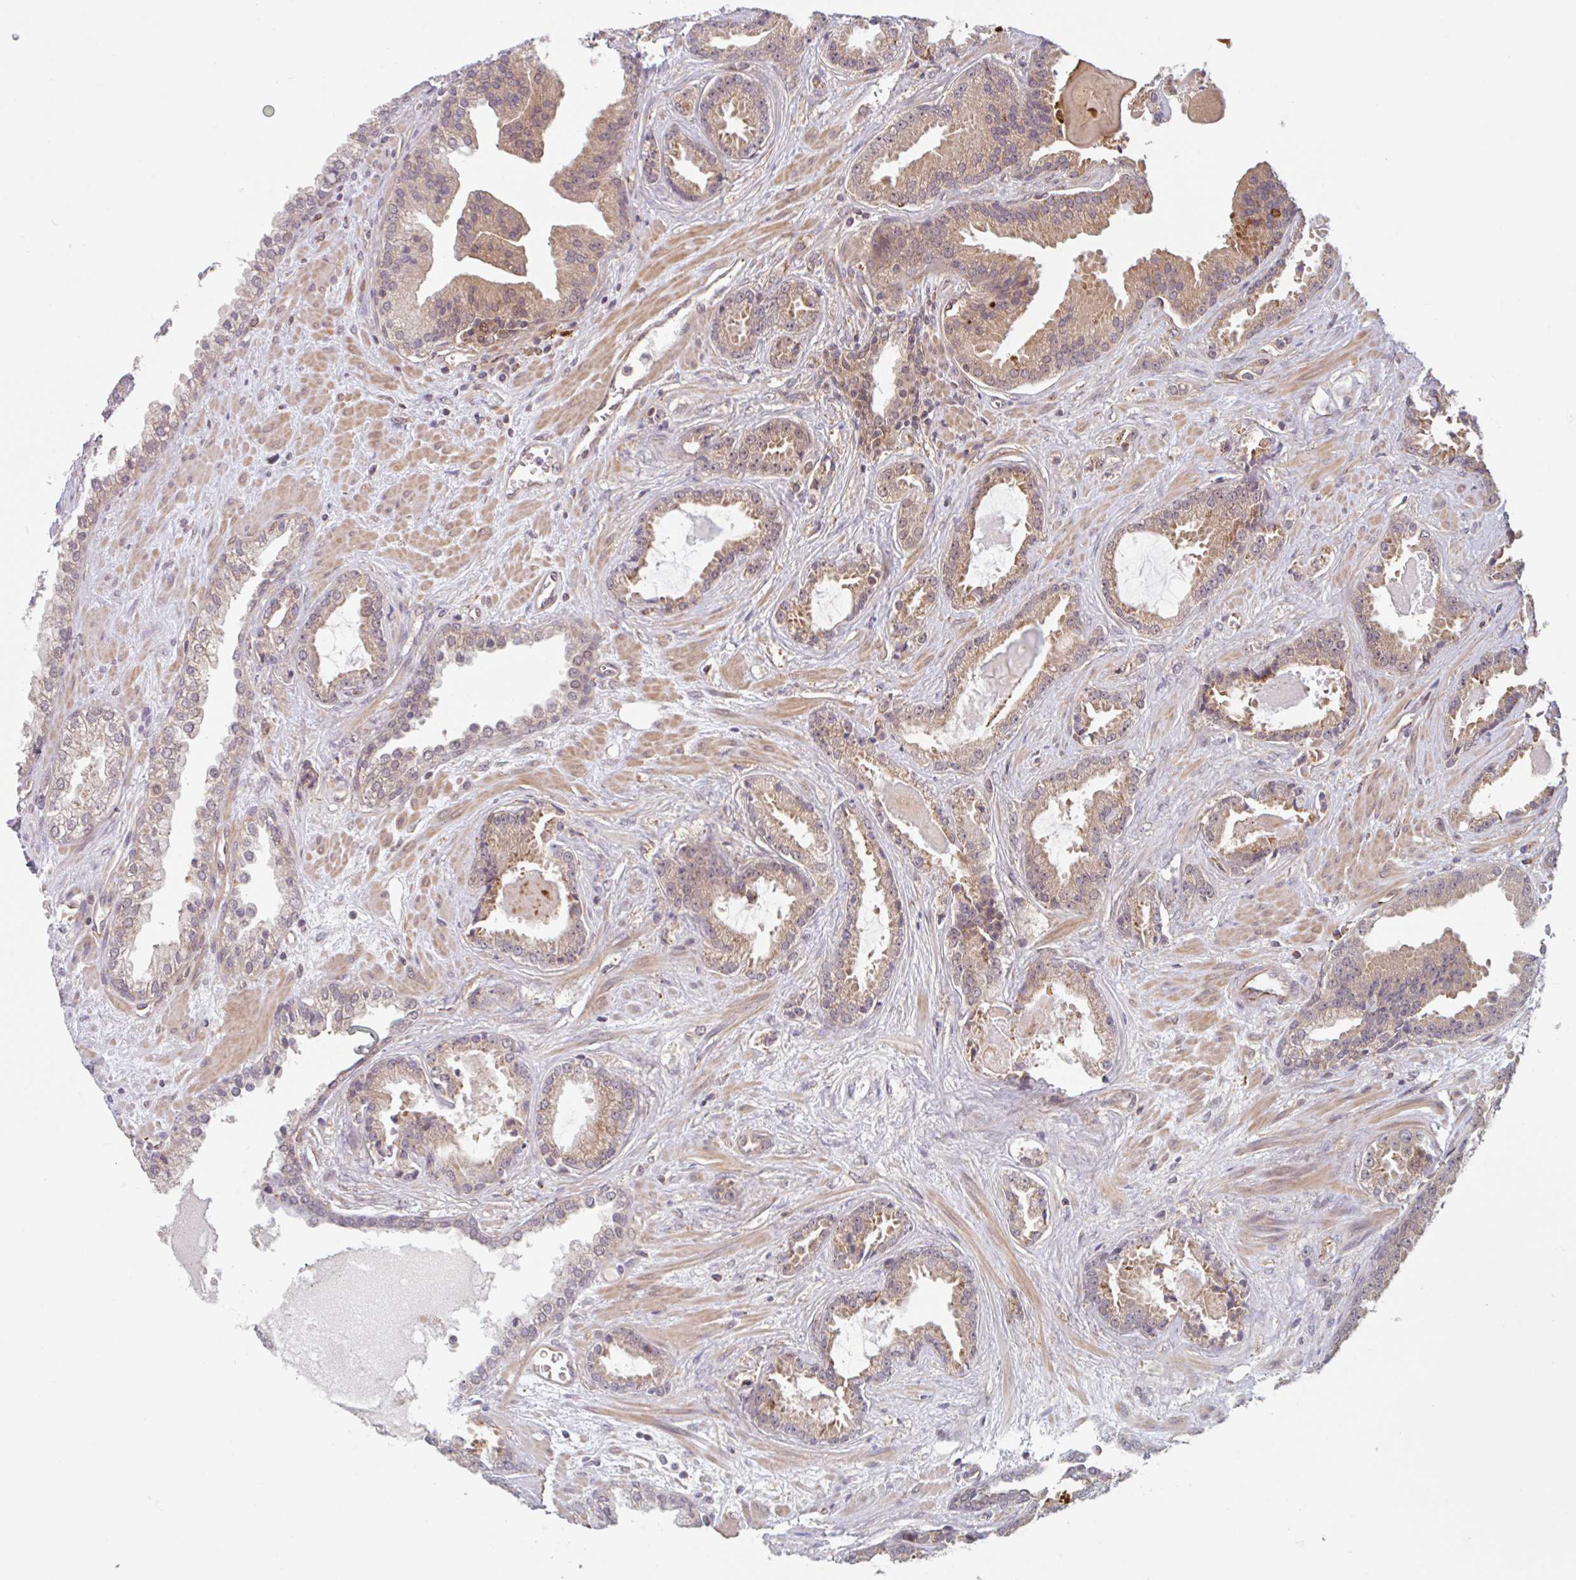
{"staining": {"intensity": "weak", "quantity": "25%-75%", "location": "cytoplasmic/membranous"}, "tissue": "prostate cancer", "cell_type": "Tumor cells", "image_type": "cancer", "snomed": [{"axis": "morphology", "description": "Adenocarcinoma, Low grade"}, {"axis": "topography", "description": "Prostate"}], "caption": "A high-resolution histopathology image shows immunohistochemistry (IHC) staining of prostate adenocarcinoma (low-grade), which demonstrates weak cytoplasmic/membranous expression in approximately 25%-75% of tumor cells. (DAB = brown stain, brightfield microscopy at high magnification).", "gene": "NUB1", "patient": {"sex": "male", "age": 62}}